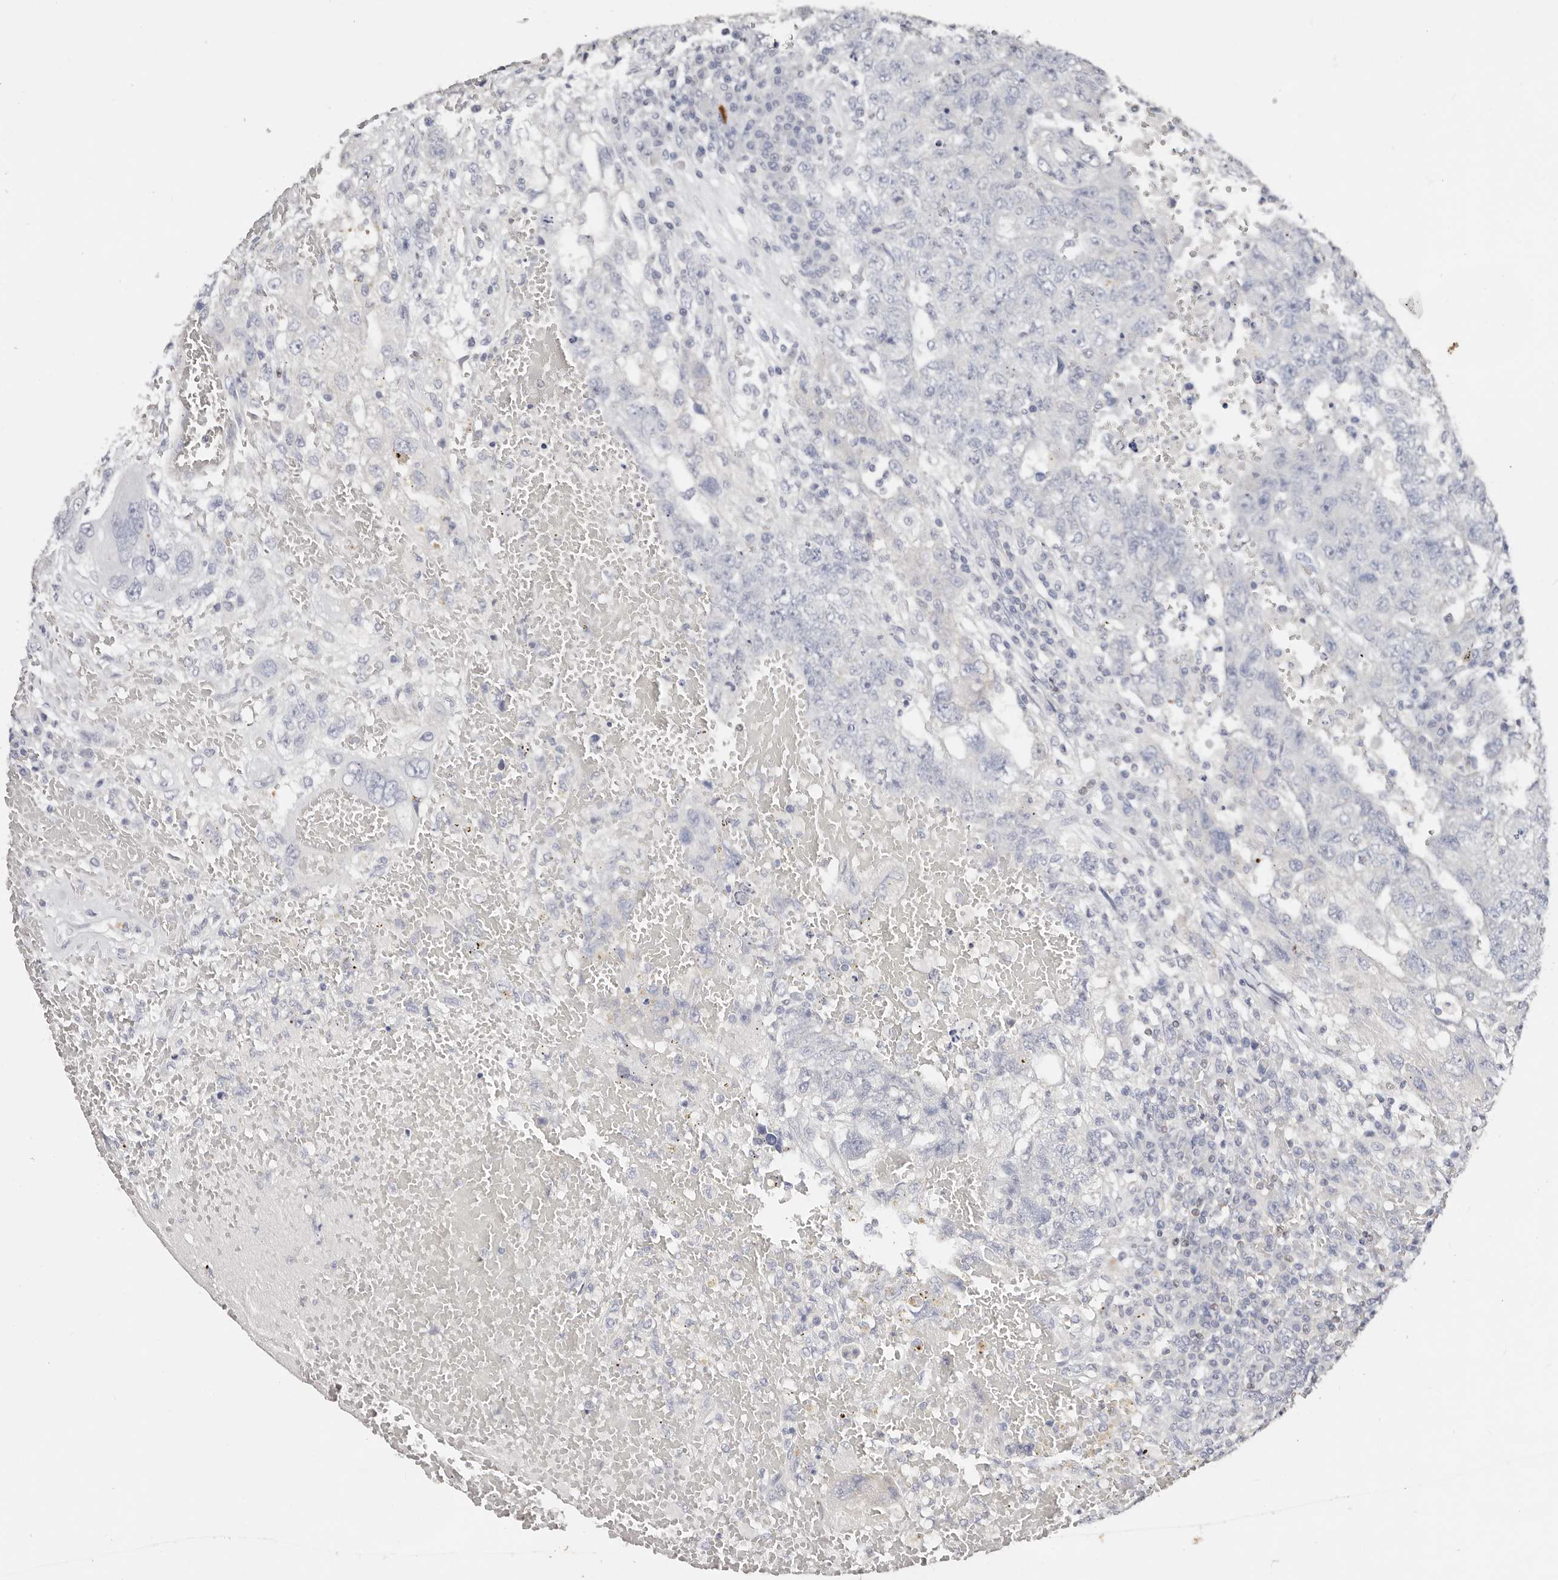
{"staining": {"intensity": "negative", "quantity": "none", "location": "none"}, "tissue": "testis cancer", "cell_type": "Tumor cells", "image_type": "cancer", "snomed": [{"axis": "morphology", "description": "Carcinoma, Embryonal, NOS"}, {"axis": "topography", "description": "Testis"}], "caption": "DAB immunohistochemical staining of testis cancer (embryonal carcinoma) demonstrates no significant positivity in tumor cells.", "gene": "IQGAP3", "patient": {"sex": "male", "age": 26}}